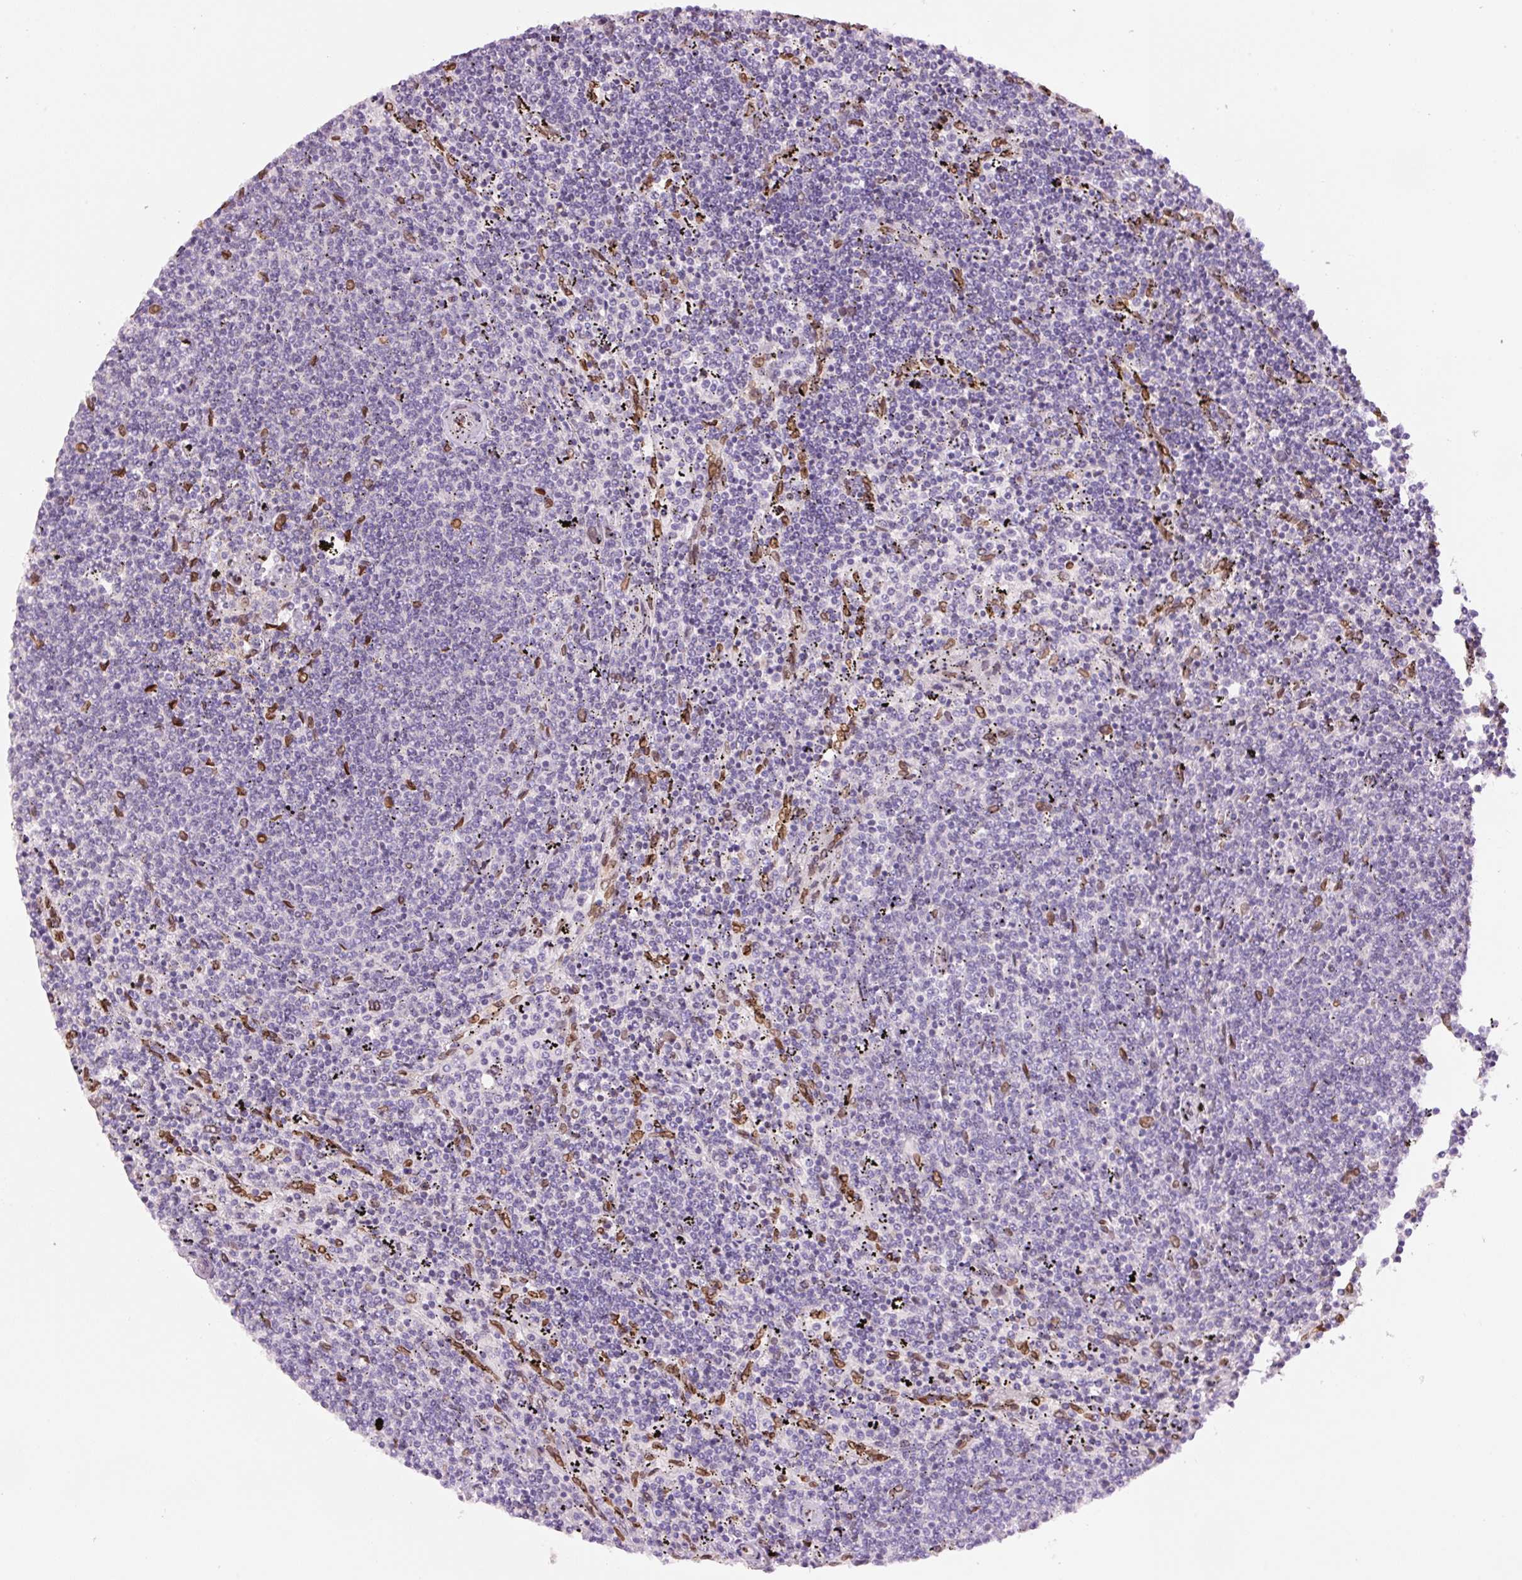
{"staining": {"intensity": "negative", "quantity": "none", "location": "none"}, "tissue": "lymphoma", "cell_type": "Tumor cells", "image_type": "cancer", "snomed": [{"axis": "morphology", "description": "Malignant lymphoma, non-Hodgkin's type, Low grade"}, {"axis": "topography", "description": "Spleen"}], "caption": "High power microscopy image of an immunohistochemistry (IHC) micrograph of lymphoma, revealing no significant positivity in tumor cells.", "gene": "ZNF224", "patient": {"sex": "female", "age": 50}}